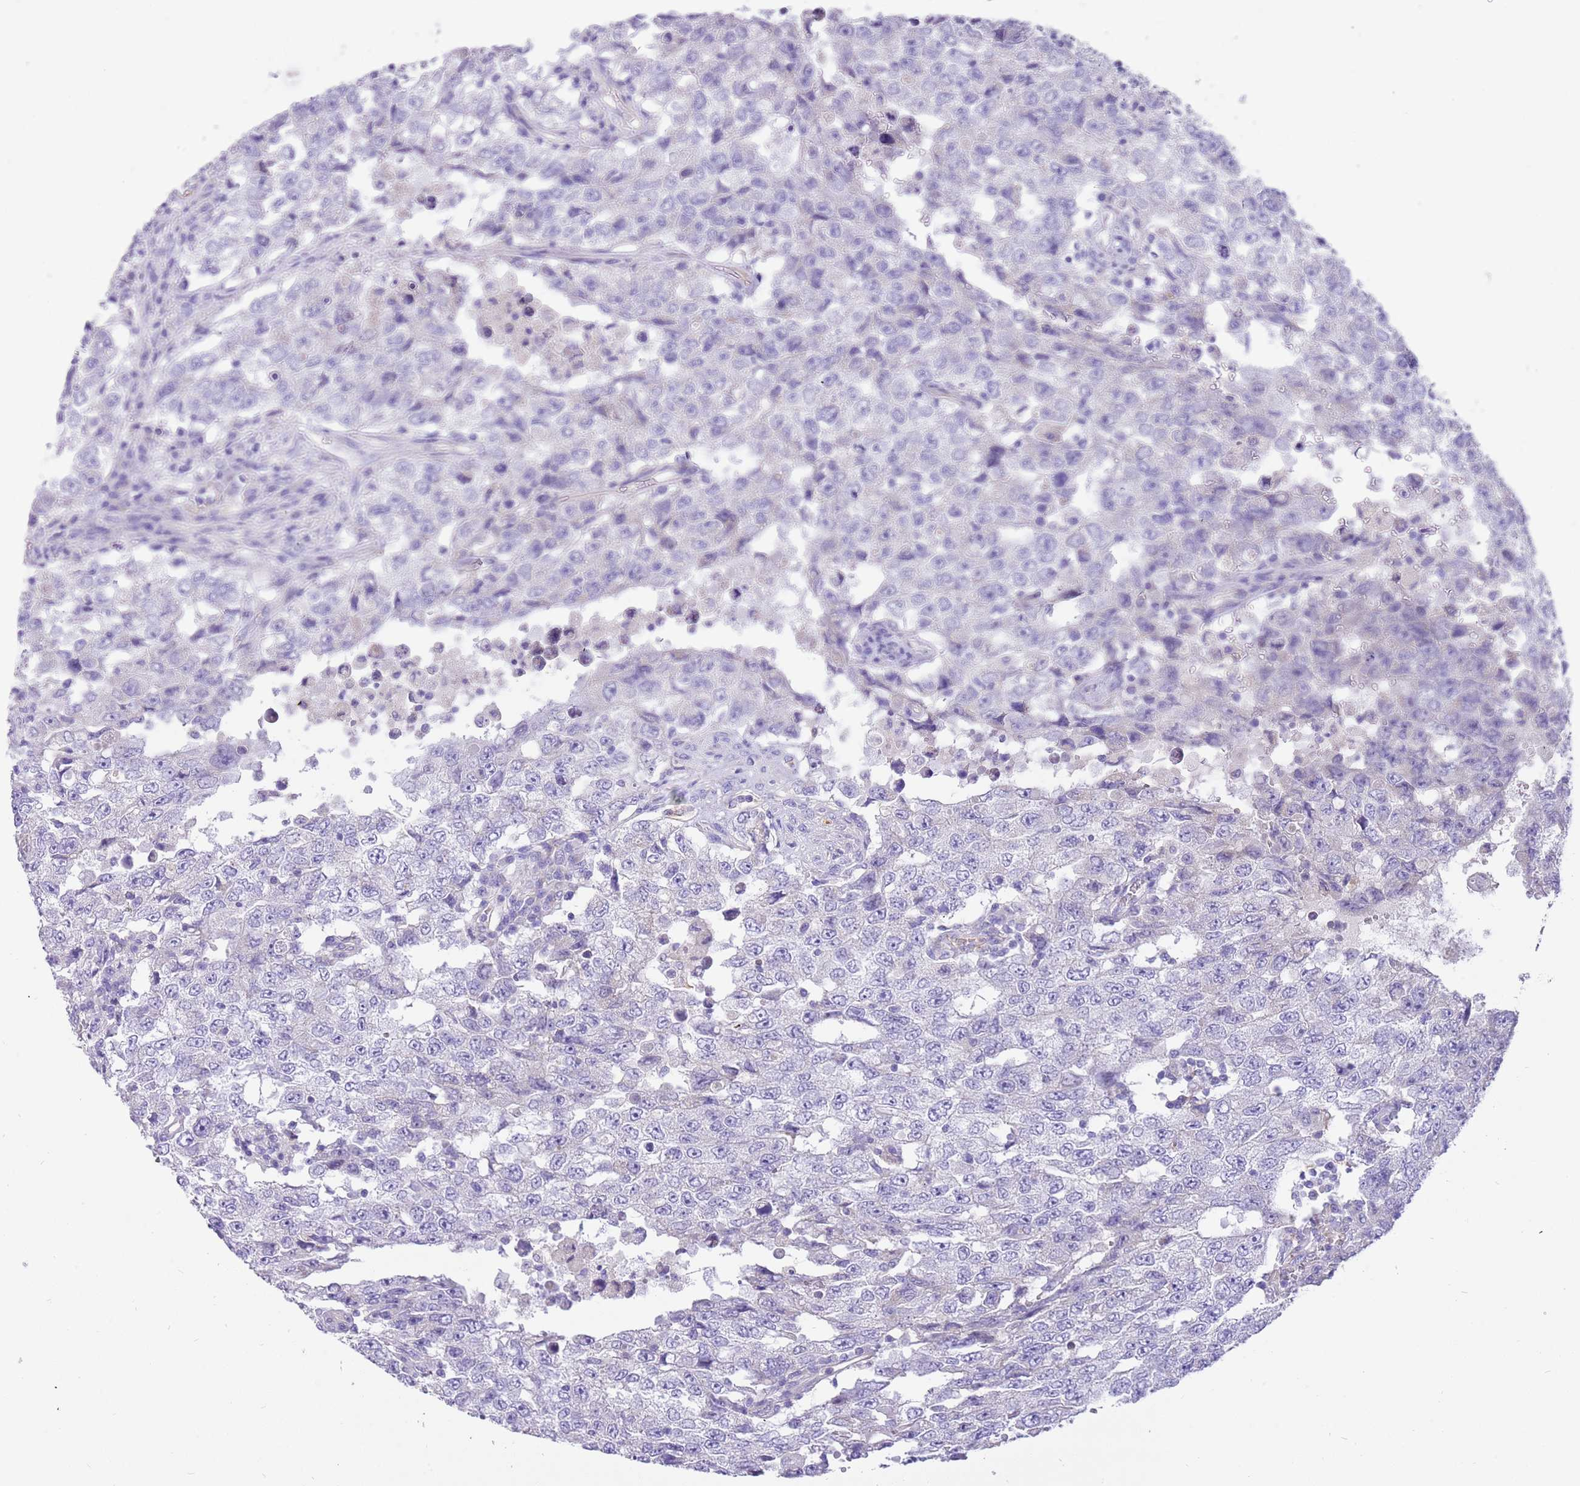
{"staining": {"intensity": "negative", "quantity": "none", "location": "none"}, "tissue": "testis cancer", "cell_type": "Tumor cells", "image_type": "cancer", "snomed": [{"axis": "morphology", "description": "Carcinoma, Embryonal, NOS"}, {"axis": "topography", "description": "Testis"}], "caption": "Image shows no protein staining in tumor cells of embryonal carcinoma (testis) tissue. (Immunohistochemistry, brightfield microscopy, high magnification).", "gene": "SERINC3", "patient": {"sex": "male", "age": 26}}